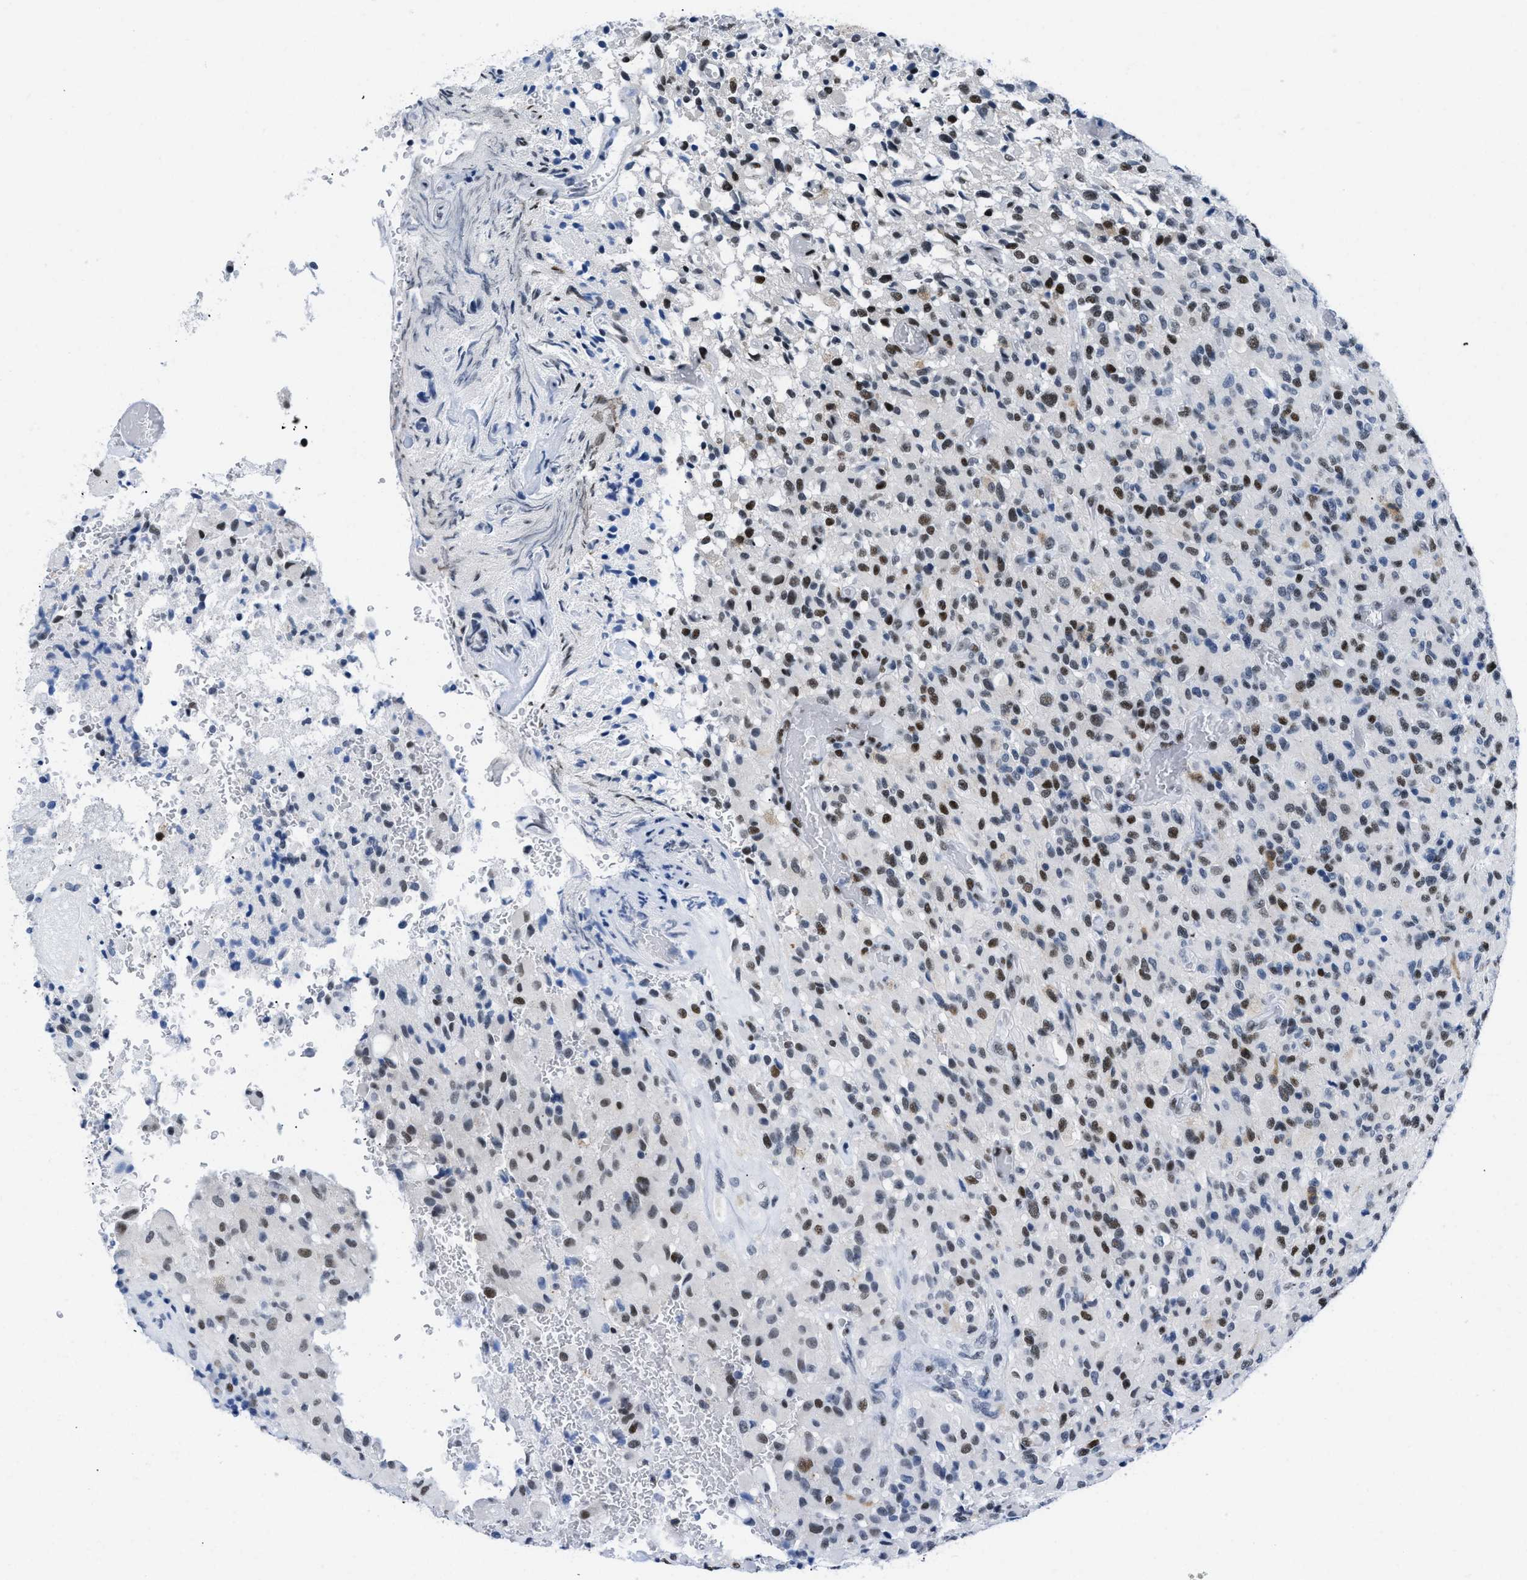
{"staining": {"intensity": "moderate", "quantity": "25%-75%", "location": "nuclear"}, "tissue": "glioma", "cell_type": "Tumor cells", "image_type": "cancer", "snomed": [{"axis": "morphology", "description": "Glioma, malignant, High grade"}, {"axis": "topography", "description": "Brain"}], "caption": "This photomicrograph reveals IHC staining of human glioma, with medium moderate nuclear expression in about 25%-75% of tumor cells.", "gene": "CTBP1", "patient": {"sex": "male", "age": 71}}